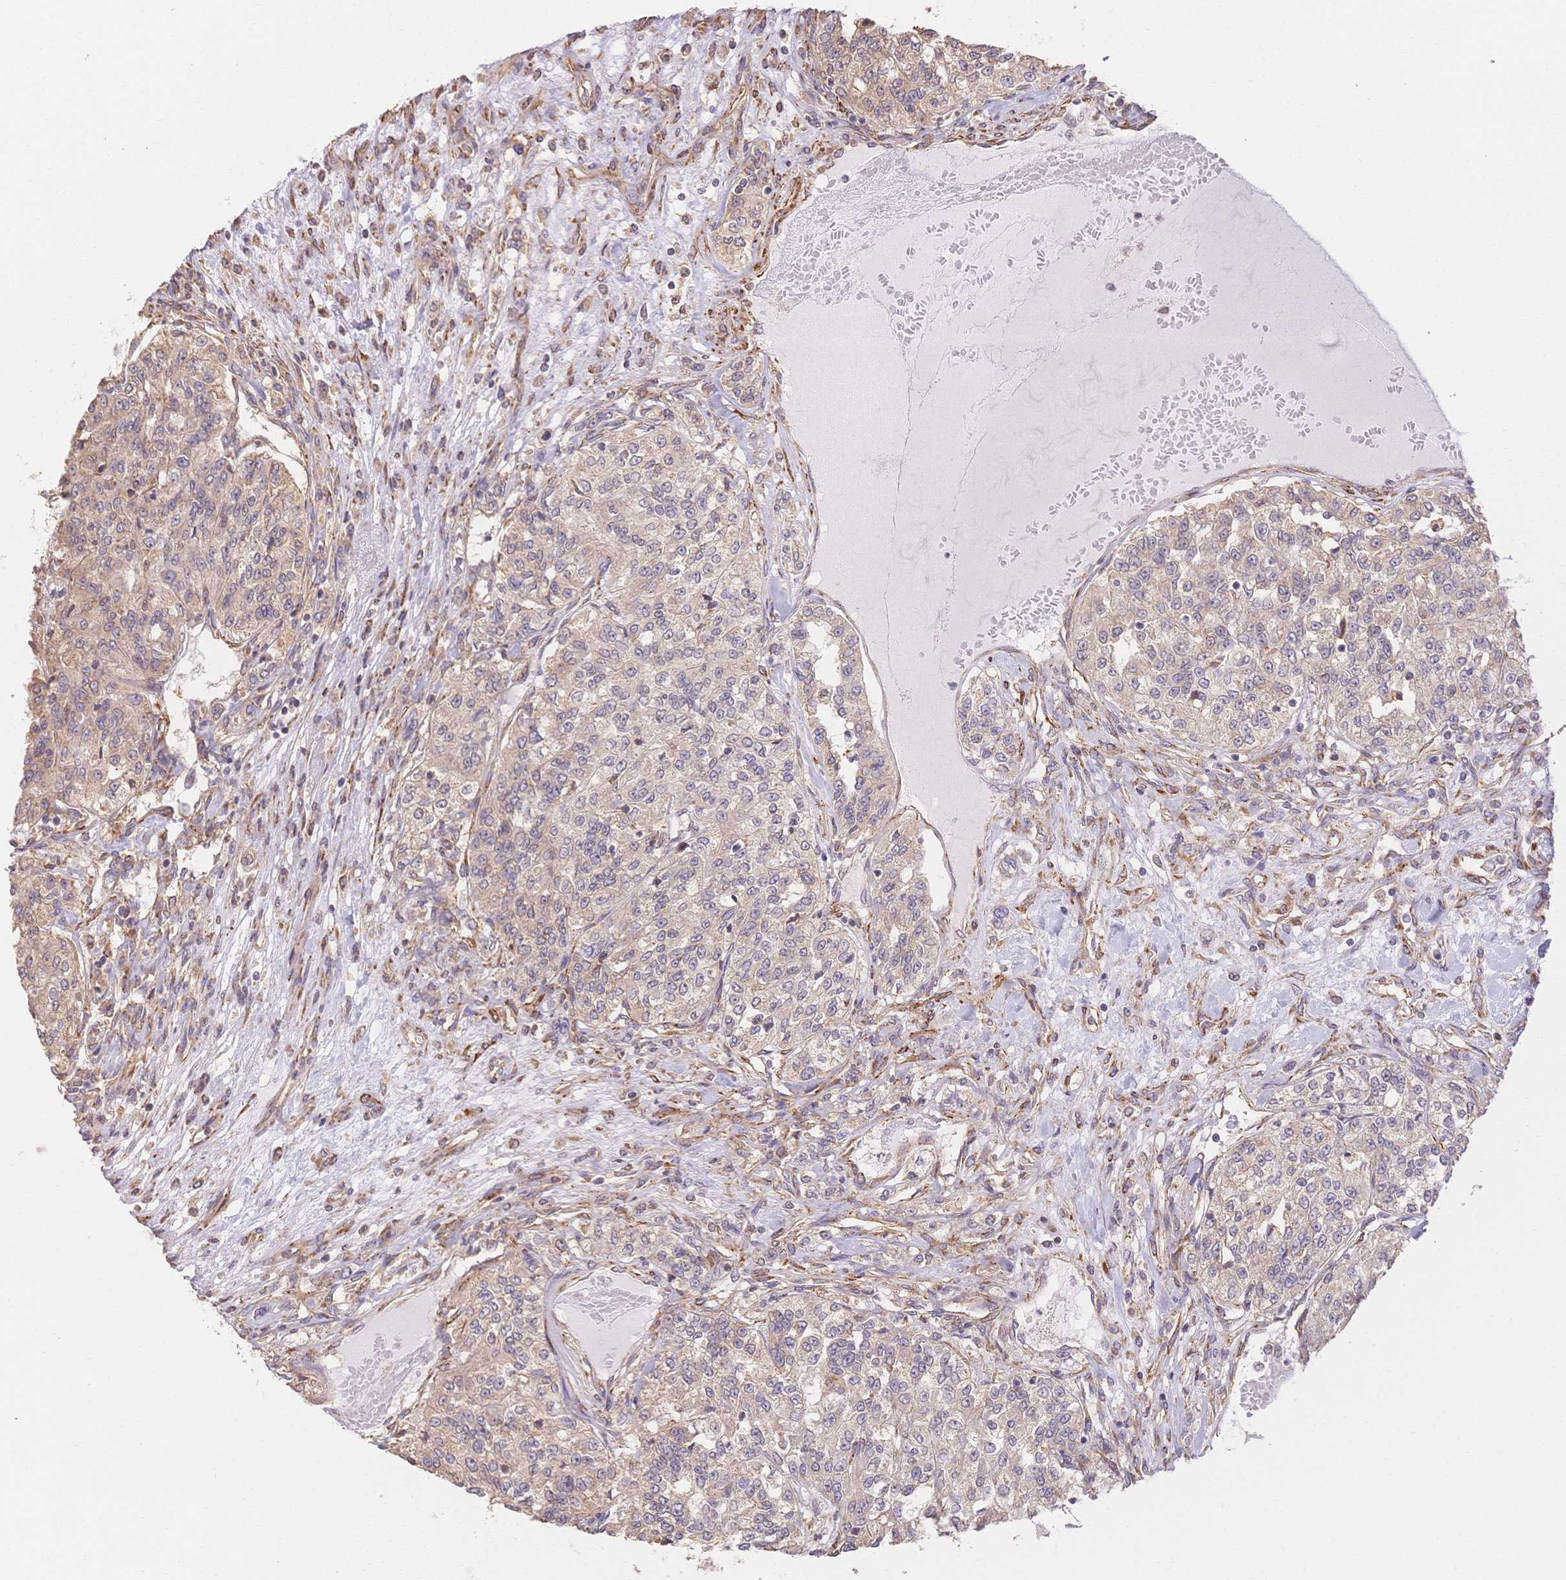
{"staining": {"intensity": "negative", "quantity": "none", "location": "none"}, "tissue": "renal cancer", "cell_type": "Tumor cells", "image_type": "cancer", "snomed": [{"axis": "morphology", "description": "Adenocarcinoma, NOS"}, {"axis": "topography", "description": "Kidney"}], "caption": "Tumor cells show no significant positivity in renal cancer (adenocarcinoma).", "gene": "HS3ST5", "patient": {"sex": "female", "age": 63}}